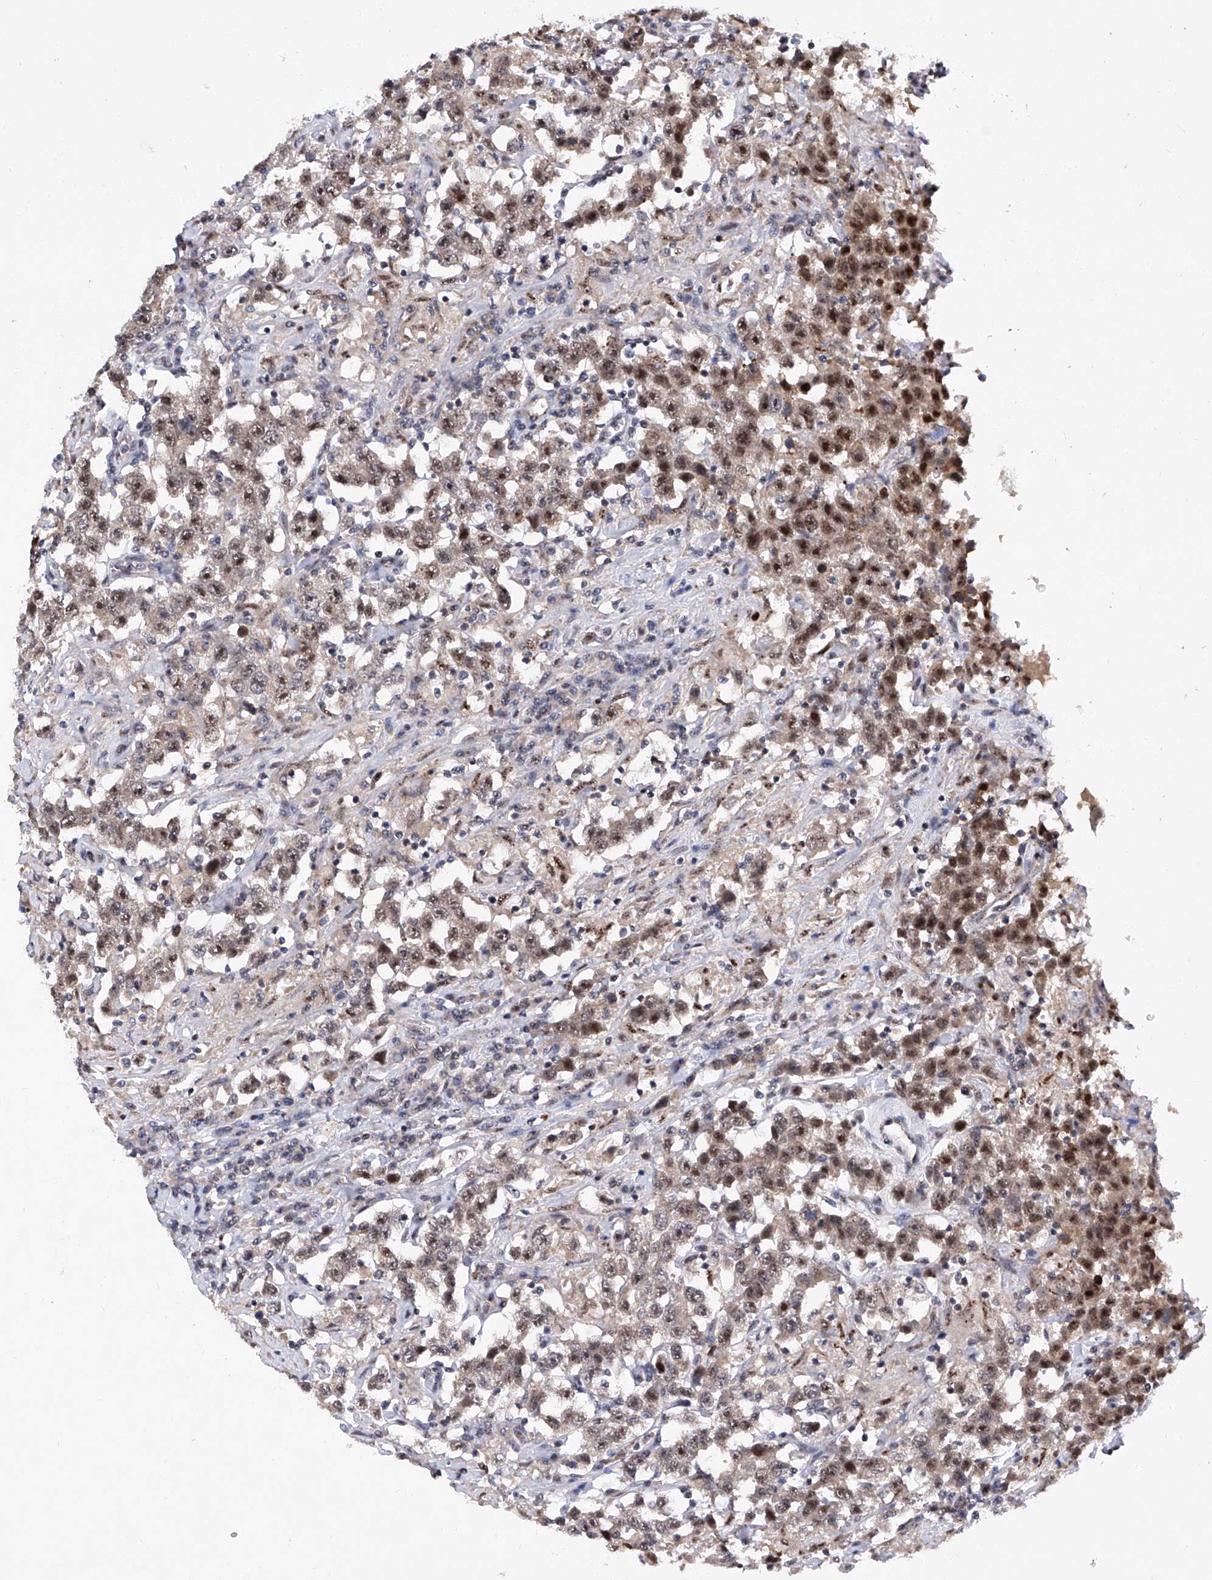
{"staining": {"intensity": "moderate", "quantity": ">75%", "location": "nuclear"}, "tissue": "testis cancer", "cell_type": "Tumor cells", "image_type": "cancer", "snomed": [{"axis": "morphology", "description": "Seminoma, NOS"}, {"axis": "topography", "description": "Testis"}], "caption": "DAB (3,3'-diaminobenzidine) immunohistochemical staining of human testis seminoma shows moderate nuclear protein expression in about >75% of tumor cells.", "gene": "RAD54L", "patient": {"sex": "male", "age": 41}}